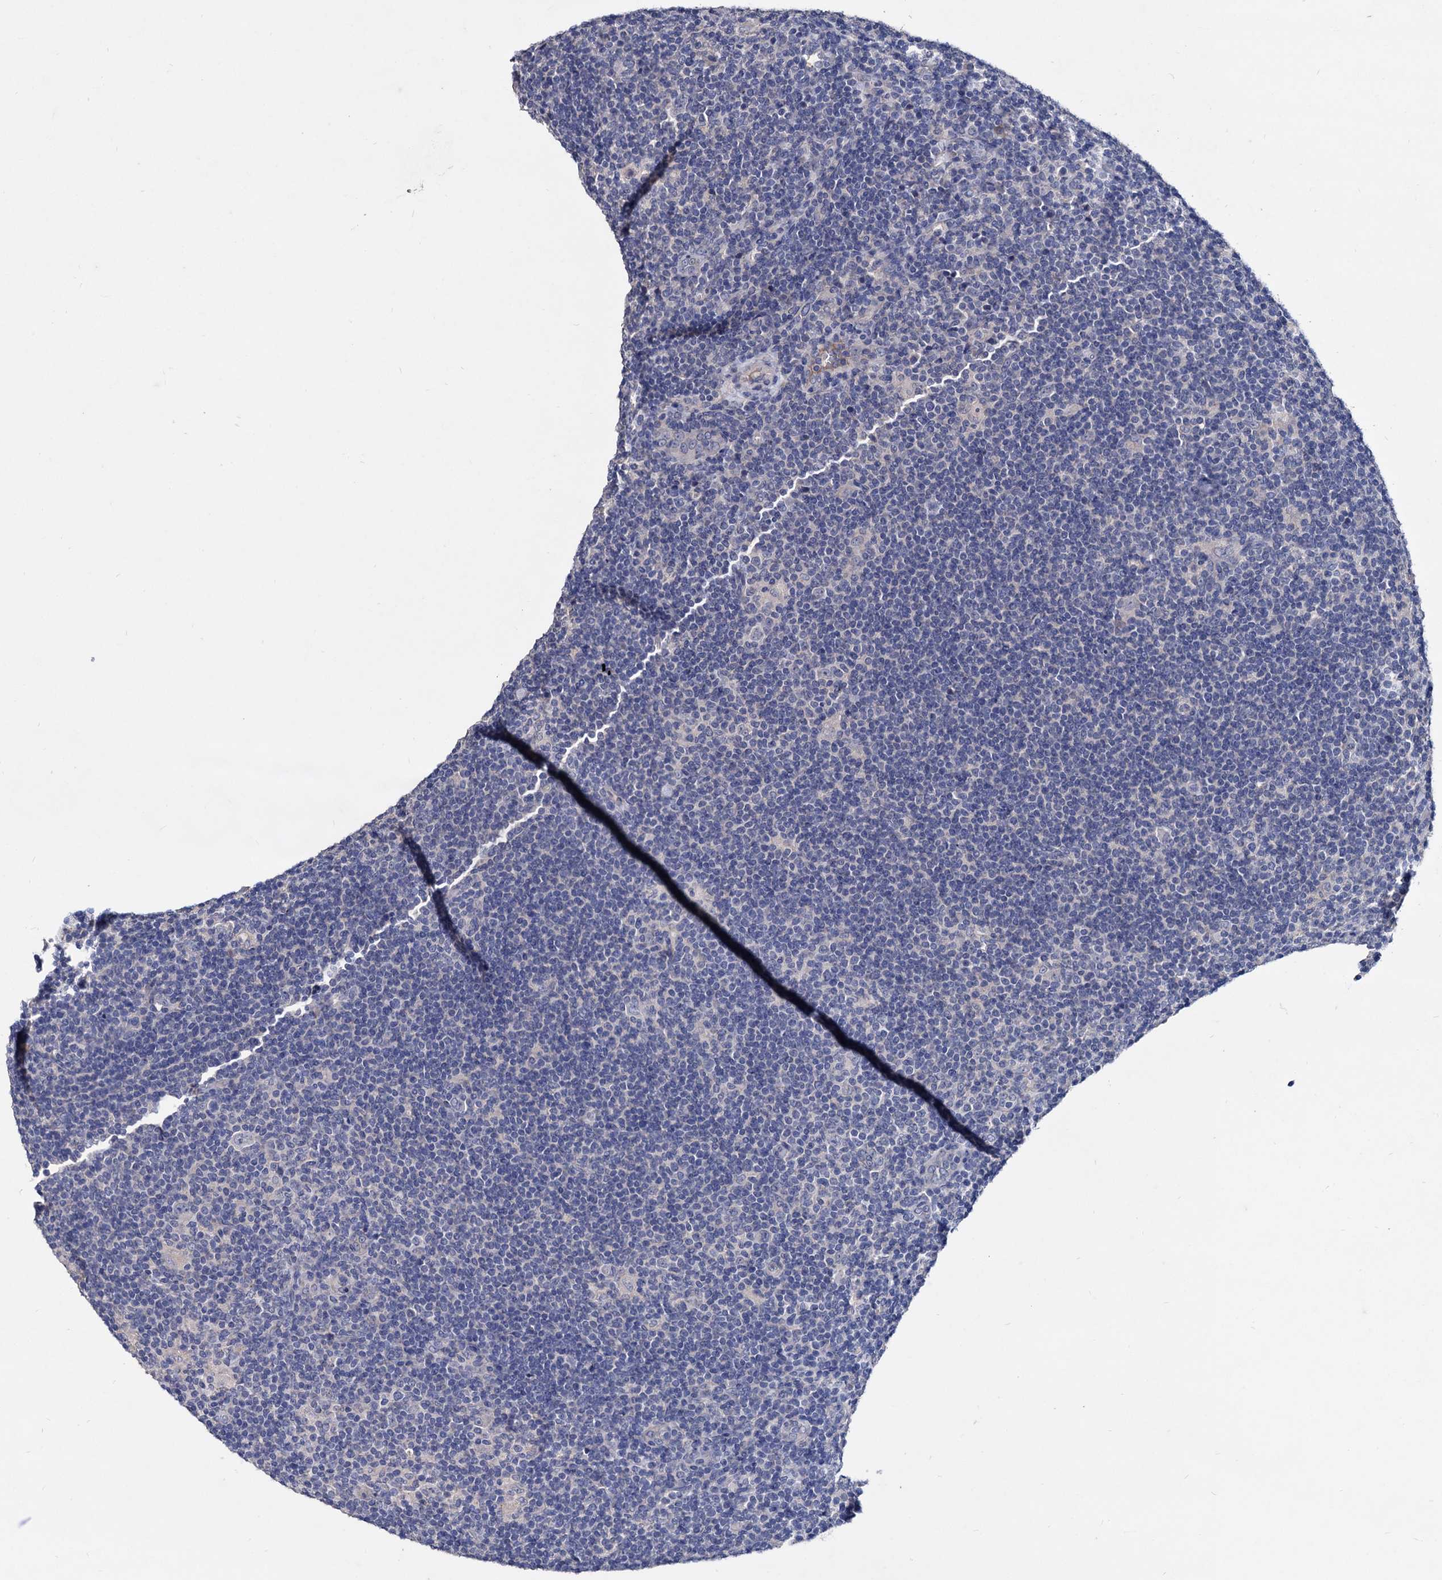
{"staining": {"intensity": "negative", "quantity": "none", "location": "none"}, "tissue": "lymphoma", "cell_type": "Tumor cells", "image_type": "cancer", "snomed": [{"axis": "morphology", "description": "Hodgkin's disease, NOS"}, {"axis": "topography", "description": "Lymph node"}], "caption": "The immunohistochemistry (IHC) photomicrograph has no significant positivity in tumor cells of lymphoma tissue. (DAB immunohistochemistry with hematoxylin counter stain).", "gene": "NPAS4", "patient": {"sex": "female", "age": 57}}